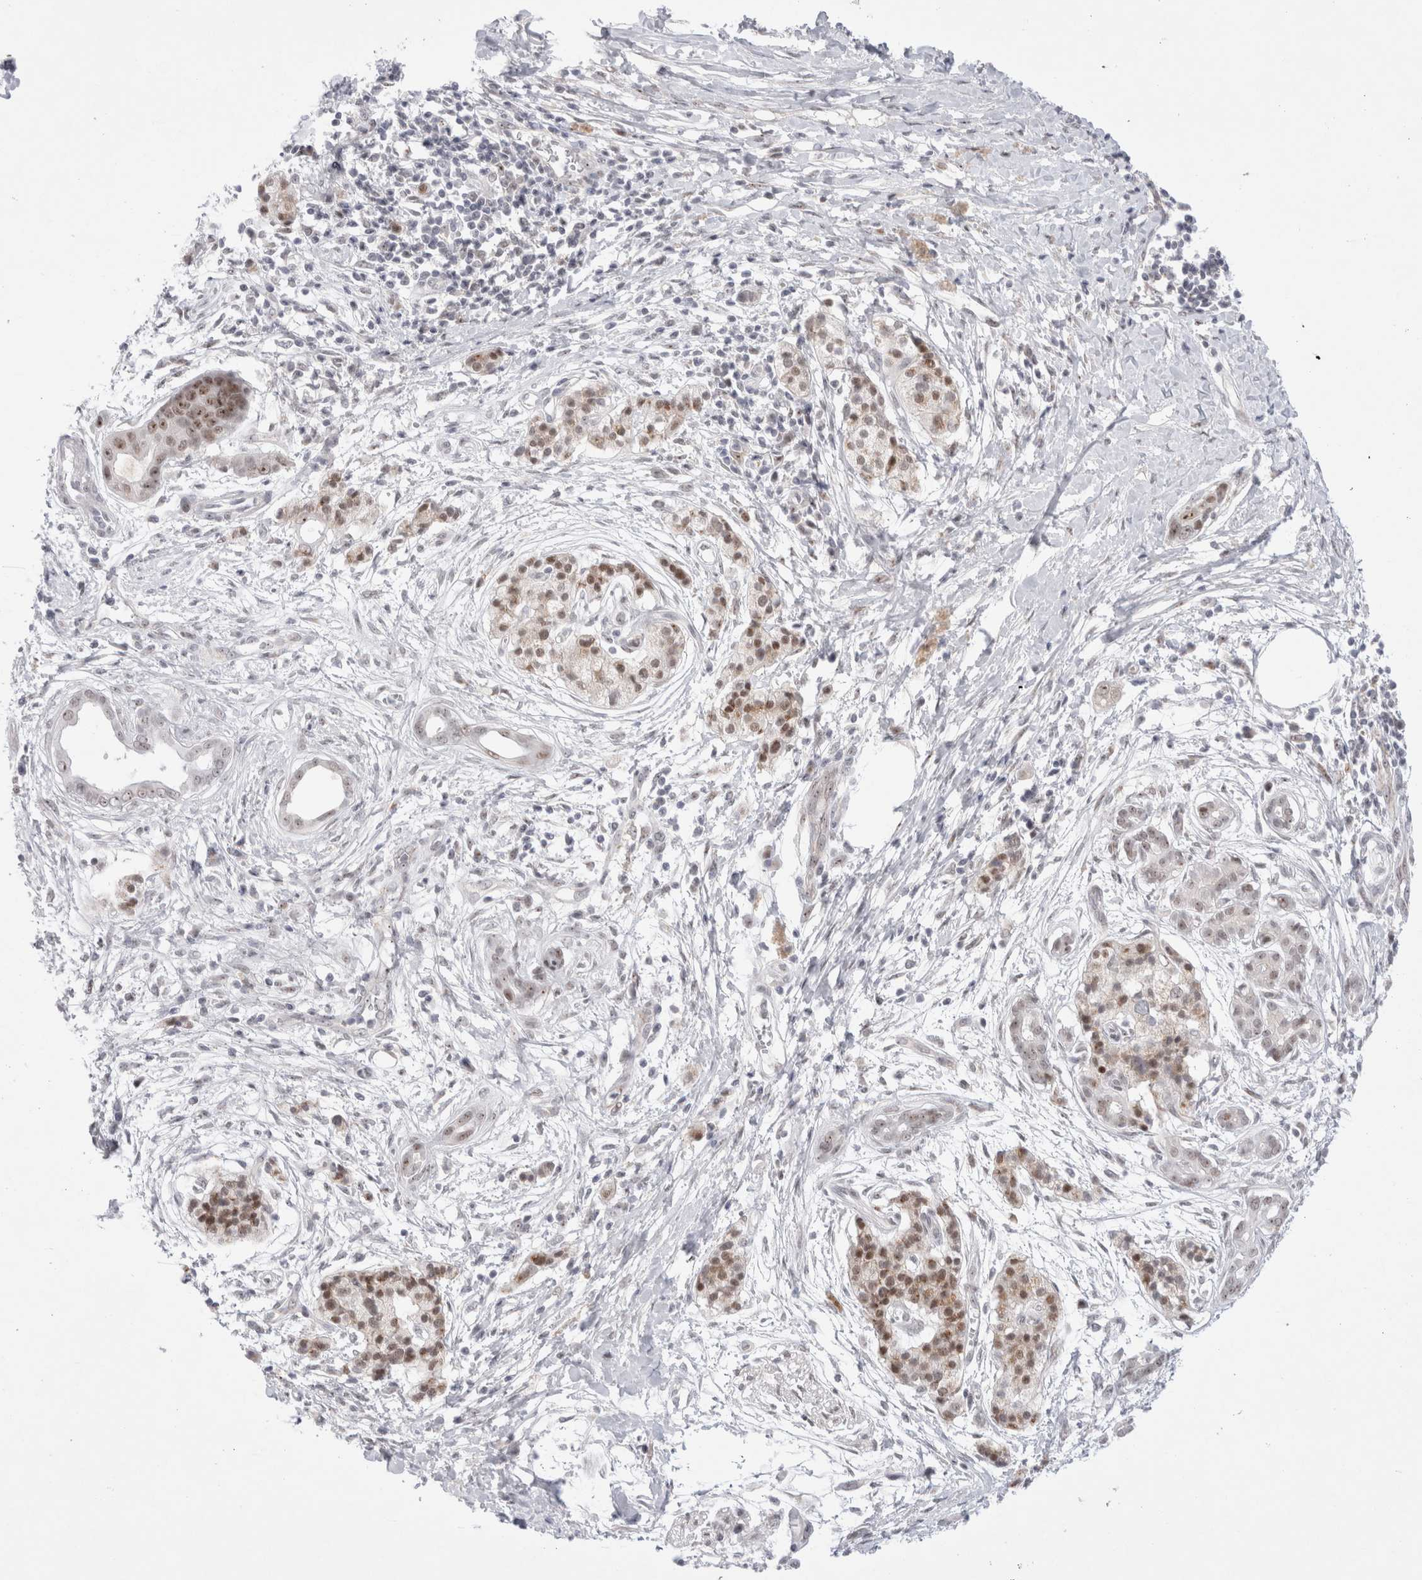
{"staining": {"intensity": "moderate", "quantity": "25%-75%", "location": "nuclear"}, "tissue": "pancreatic cancer", "cell_type": "Tumor cells", "image_type": "cancer", "snomed": [{"axis": "morphology", "description": "Adenocarcinoma, NOS"}, {"axis": "topography", "description": "Pancreas"}], "caption": "Pancreatic cancer (adenocarcinoma) was stained to show a protein in brown. There is medium levels of moderate nuclear positivity in about 25%-75% of tumor cells.", "gene": "CERS5", "patient": {"sex": "male", "age": 59}}